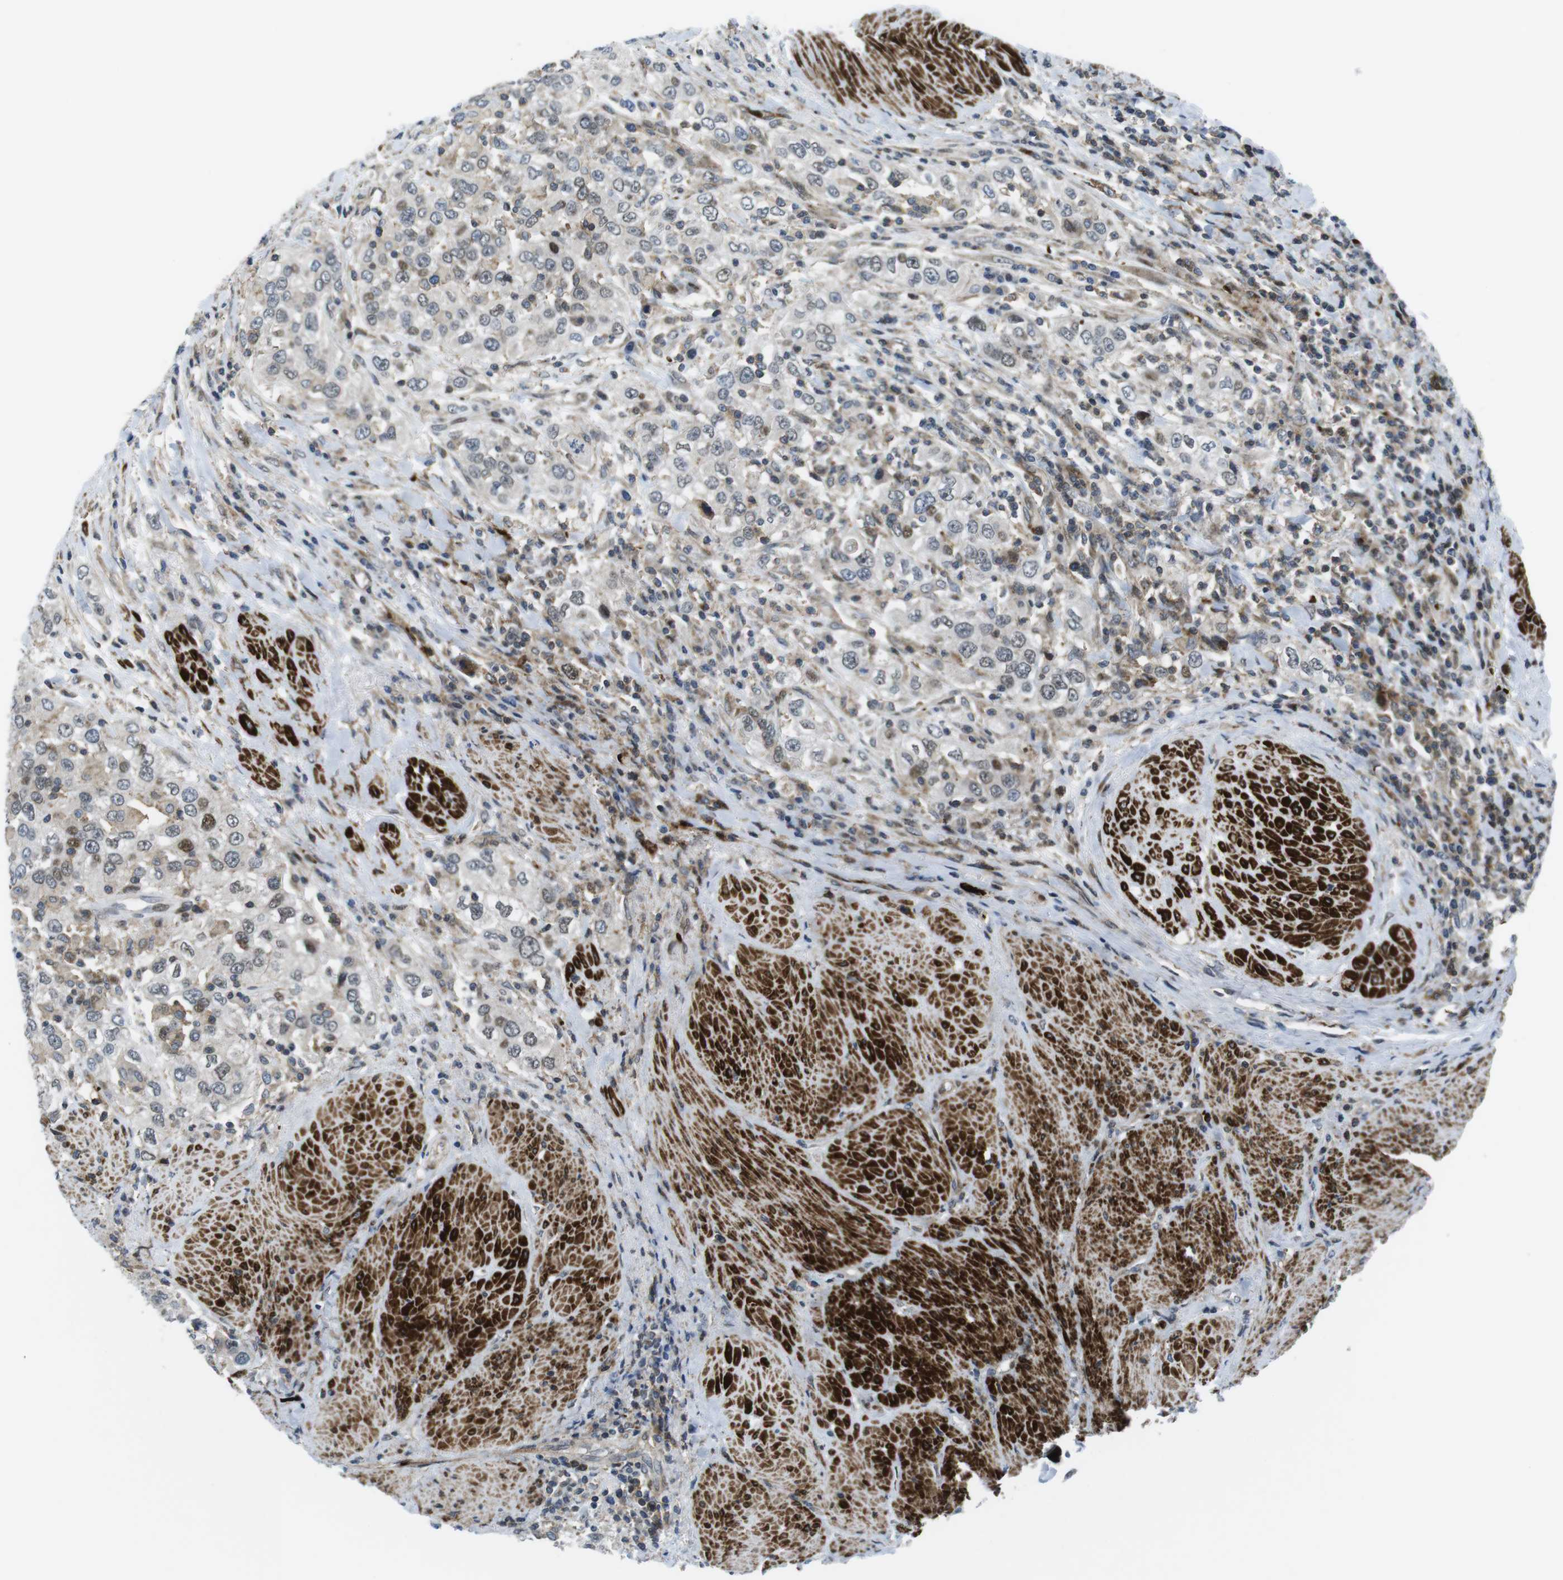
{"staining": {"intensity": "weak", "quantity": "25%-75%", "location": "cytoplasmic/membranous"}, "tissue": "urothelial cancer", "cell_type": "Tumor cells", "image_type": "cancer", "snomed": [{"axis": "morphology", "description": "Urothelial carcinoma, High grade"}, {"axis": "topography", "description": "Urinary bladder"}], "caption": "DAB immunohistochemical staining of human urothelial carcinoma (high-grade) shows weak cytoplasmic/membranous protein positivity in approximately 25%-75% of tumor cells. The staining was performed using DAB, with brown indicating positive protein expression. Nuclei are stained blue with hematoxylin.", "gene": "CUL7", "patient": {"sex": "female", "age": 80}}